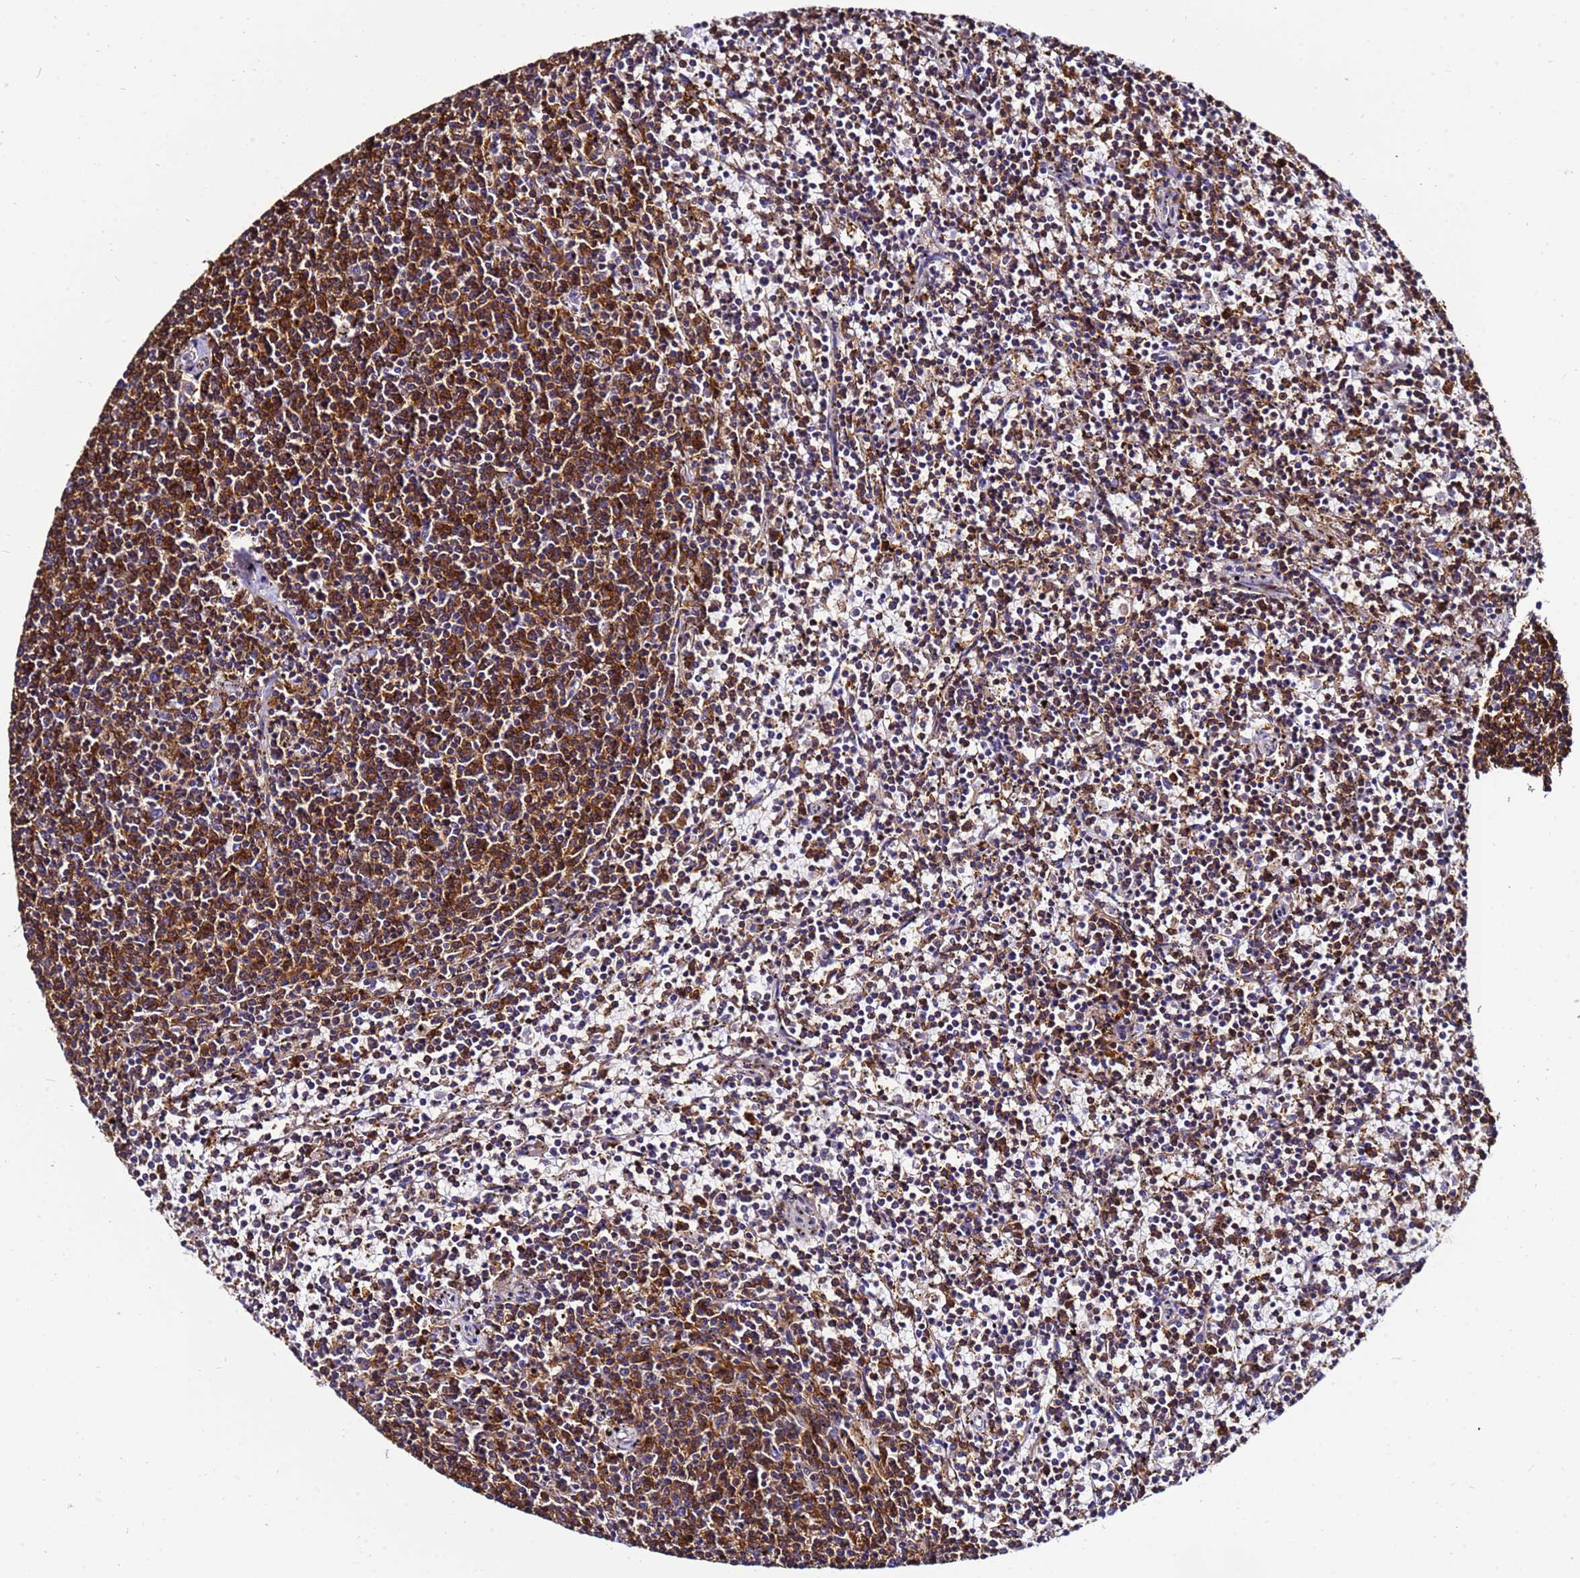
{"staining": {"intensity": "strong", "quantity": ">75%", "location": "cytoplasmic/membranous"}, "tissue": "lymphoma", "cell_type": "Tumor cells", "image_type": "cancer", "snomed": [{"axis": "morphology", "description": "Malignant lymphoma, non-Hodgkin's type, Low grade"}, {"axis": "topography", "description": "Spleen"}], "caption": "Immunohistochemistry (IHC) histopathology image of neoplastic tissue: lymphoma stained using immunohistochemistry shows high levels of strong protein expression localized specifically in the cytoplasmic/membranous of tumor cells, appearing as a cytoplasmic/membranous brown color.", "gene": "ACTB", "patient": {"sex": "female", "age": 50}}